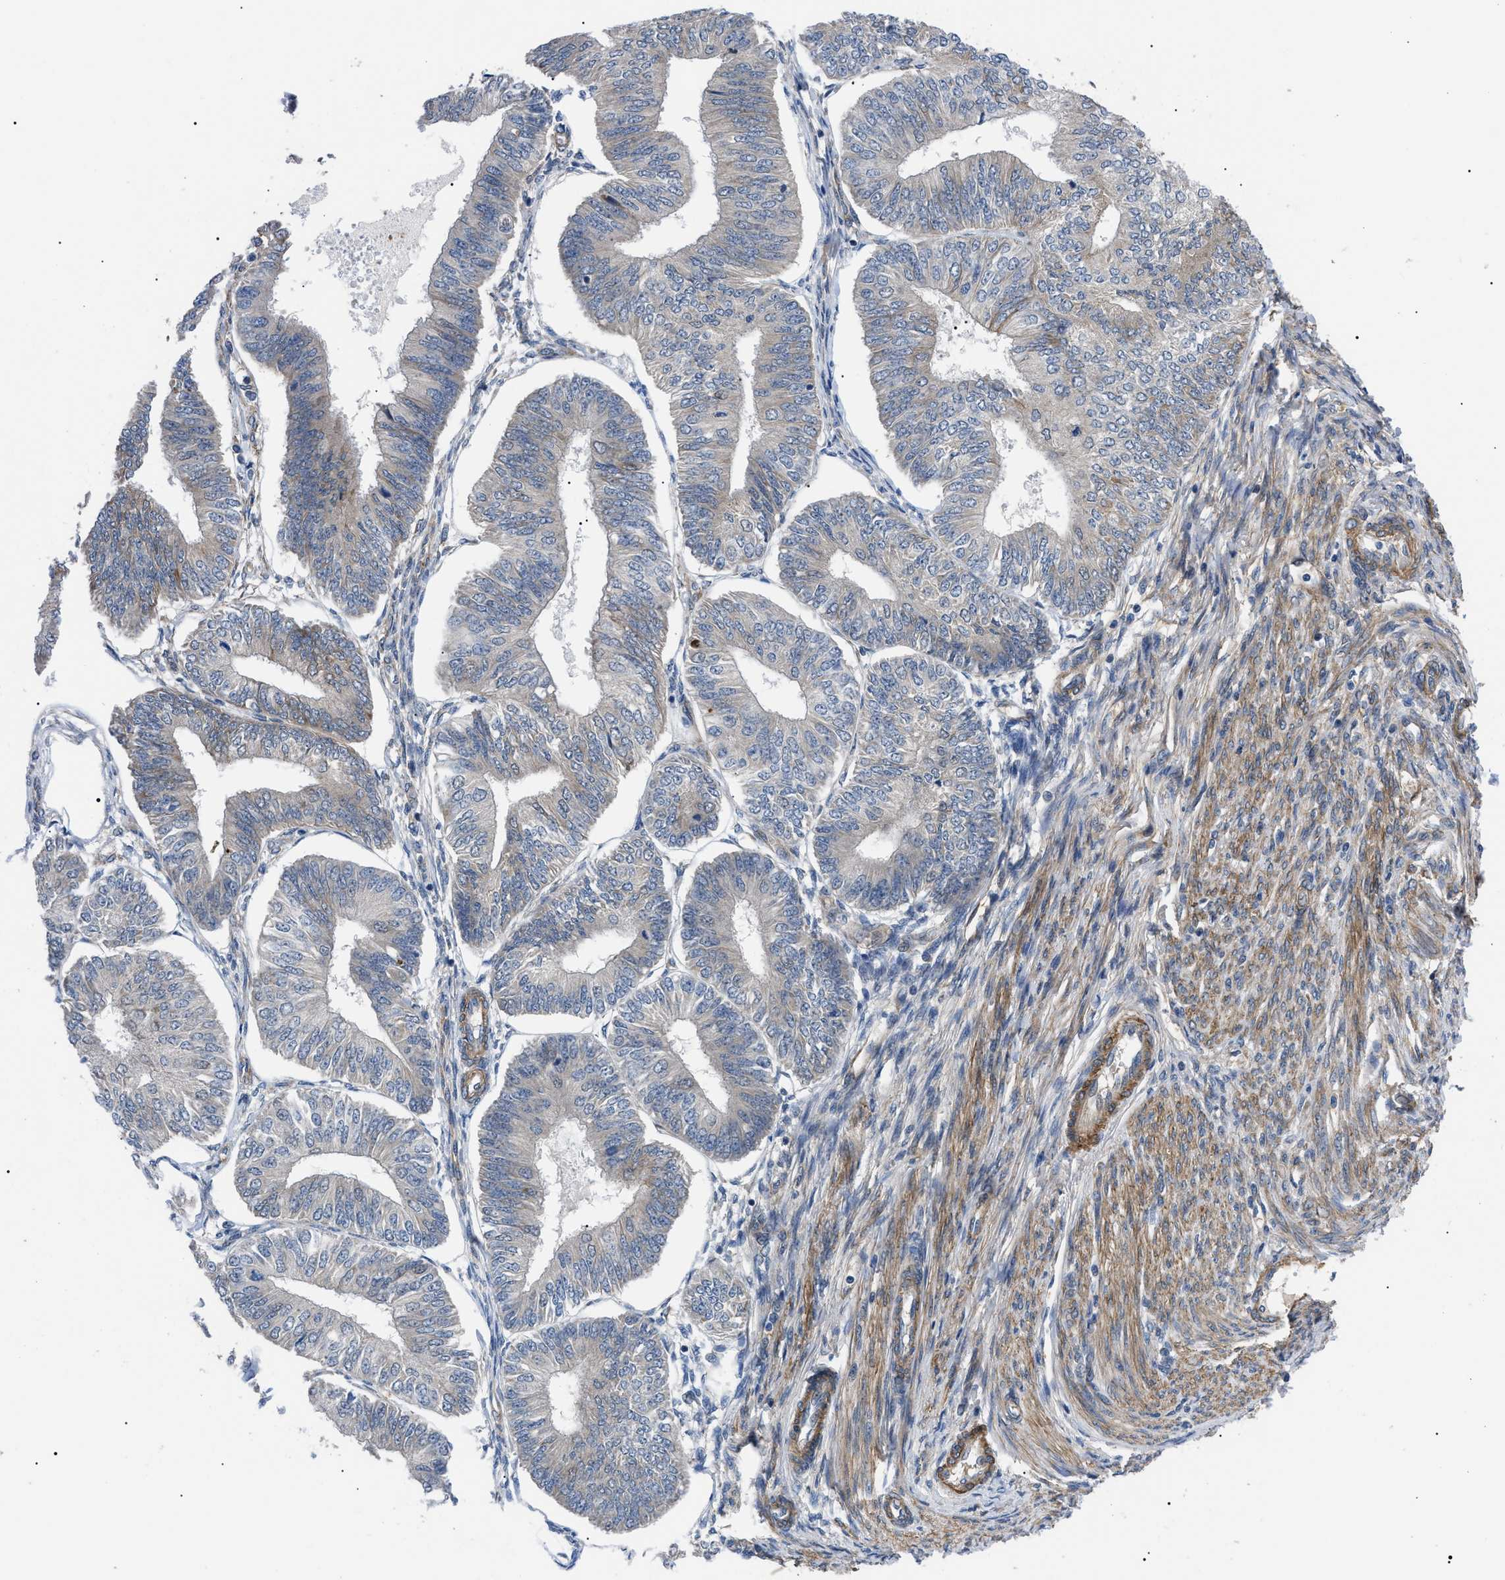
{"staining": {"intensity": "weak", "quantity": "<25%", "location": "cytoplasmic/membranous"}, "tissue": "endometrial cancer", "cell_type": "Tumor cells", "image_type": "cancer", "snomed": [{"axis": "morphology", "description": "Adenocarcinoma, NOS"}, {"axis": "topography", "description": "Endometrium"}], "caption": "The immunohistochemistry (IHC) photomicrograph has no significant staining in tumor cells of endometrial cancer (adenocarcinoma) tissue.", "gene": "MYO10", "patient": {"sex": "female", "age": 58}}